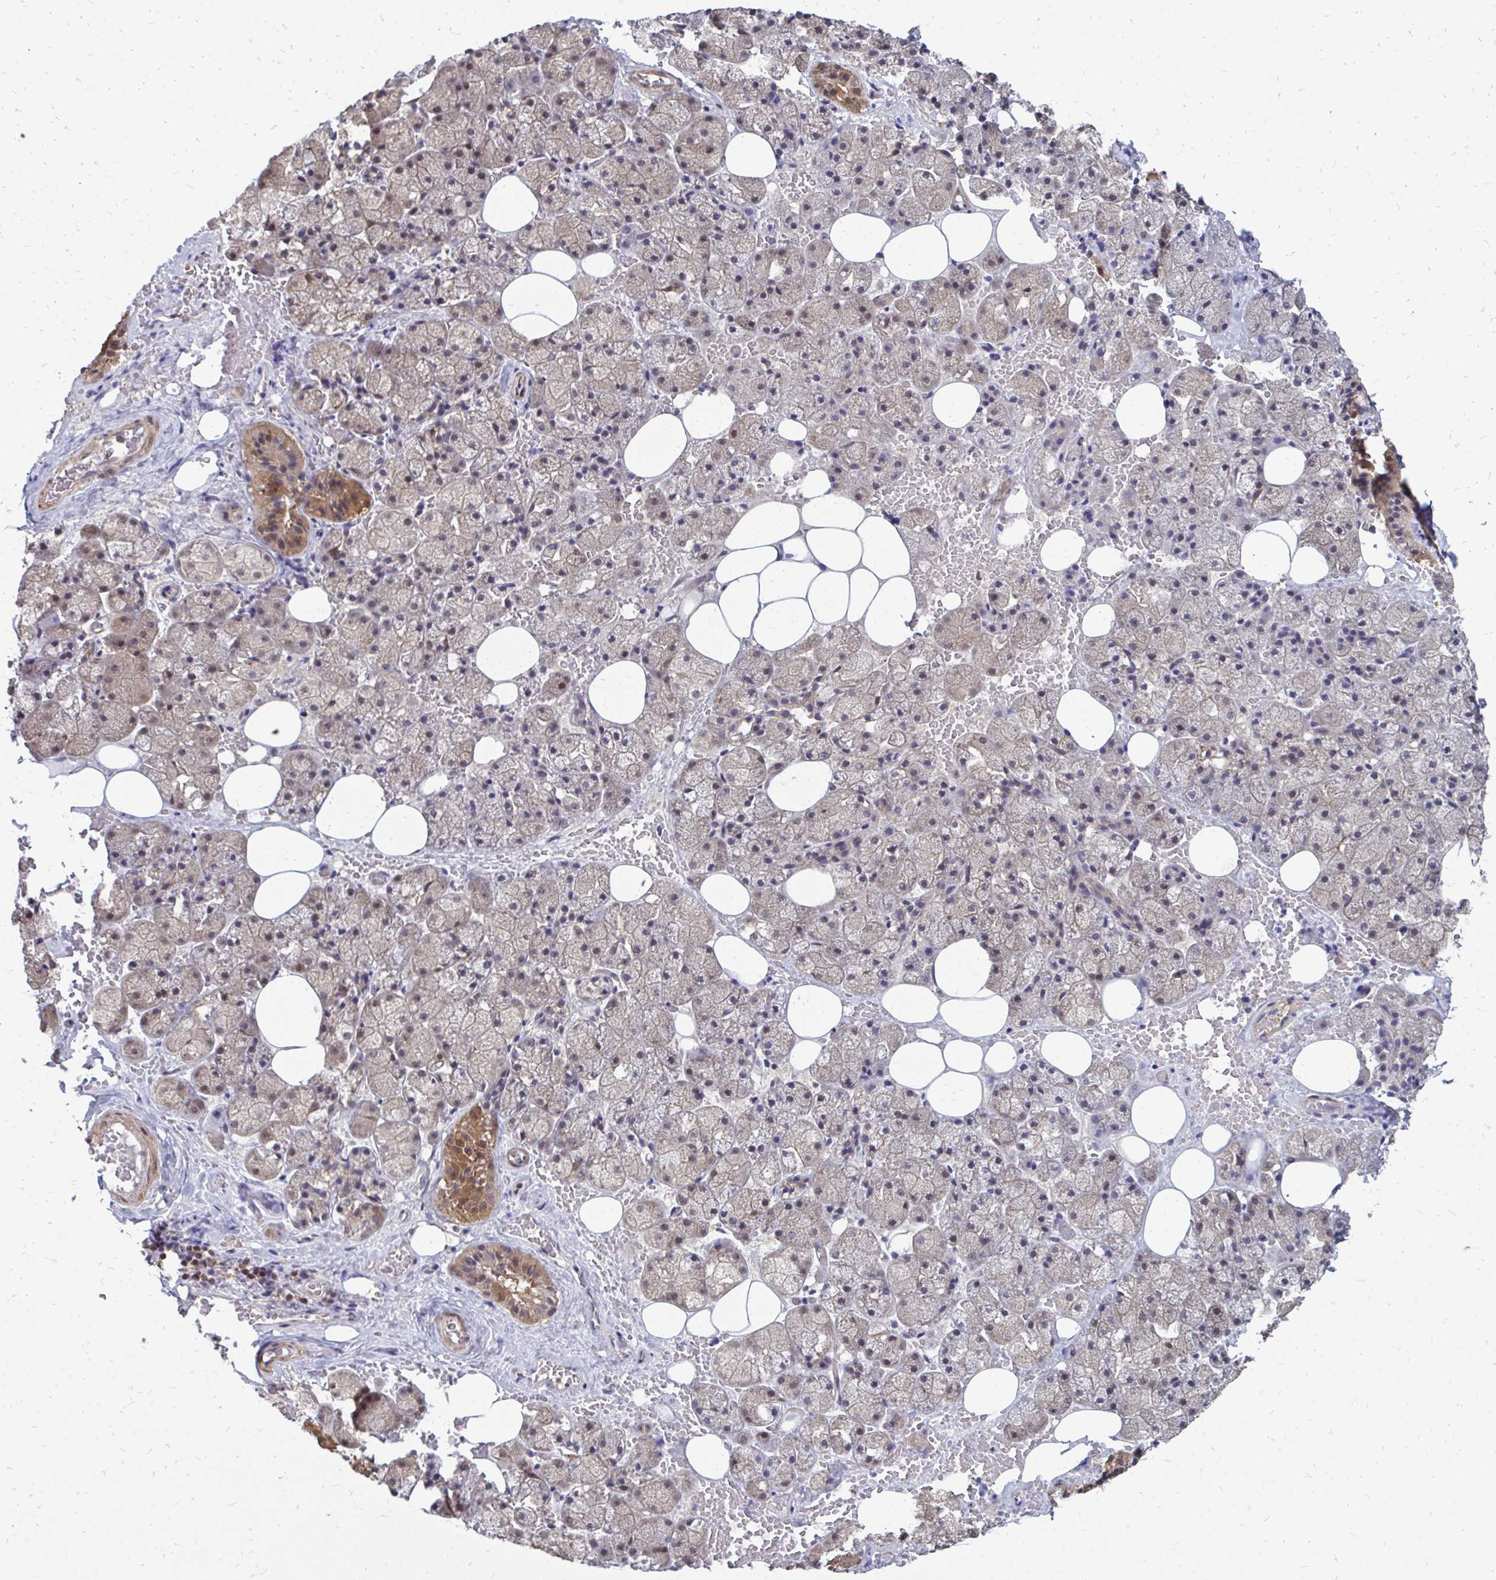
{"staining": {"intensity": "moderate", "quantity": "<25%", "location": "cytoplasmic/membranous"}, "tissue": "salivary gland", "cell_type": "Glandular cells", "image_type": "normal", "snomed": [{"axis": "morphology", "description": "Normal tissue, NOS"}, {"axis": "topography", "description": "Salivary gland"}, {"axis": "topography", "description": "Peripheral nerve tissue"}], "caption": "Immunohistochemical staining of unremarkable human salivary gland reveals low levels of moderate cytoplasmic/membranous positivity in approximately <25% of glandular cells. The protein of interest is shown in brown color, while the nuclei are stained blue.", "gene": "DNAJA2", "patient": {"sex": "male", "age": 38}}